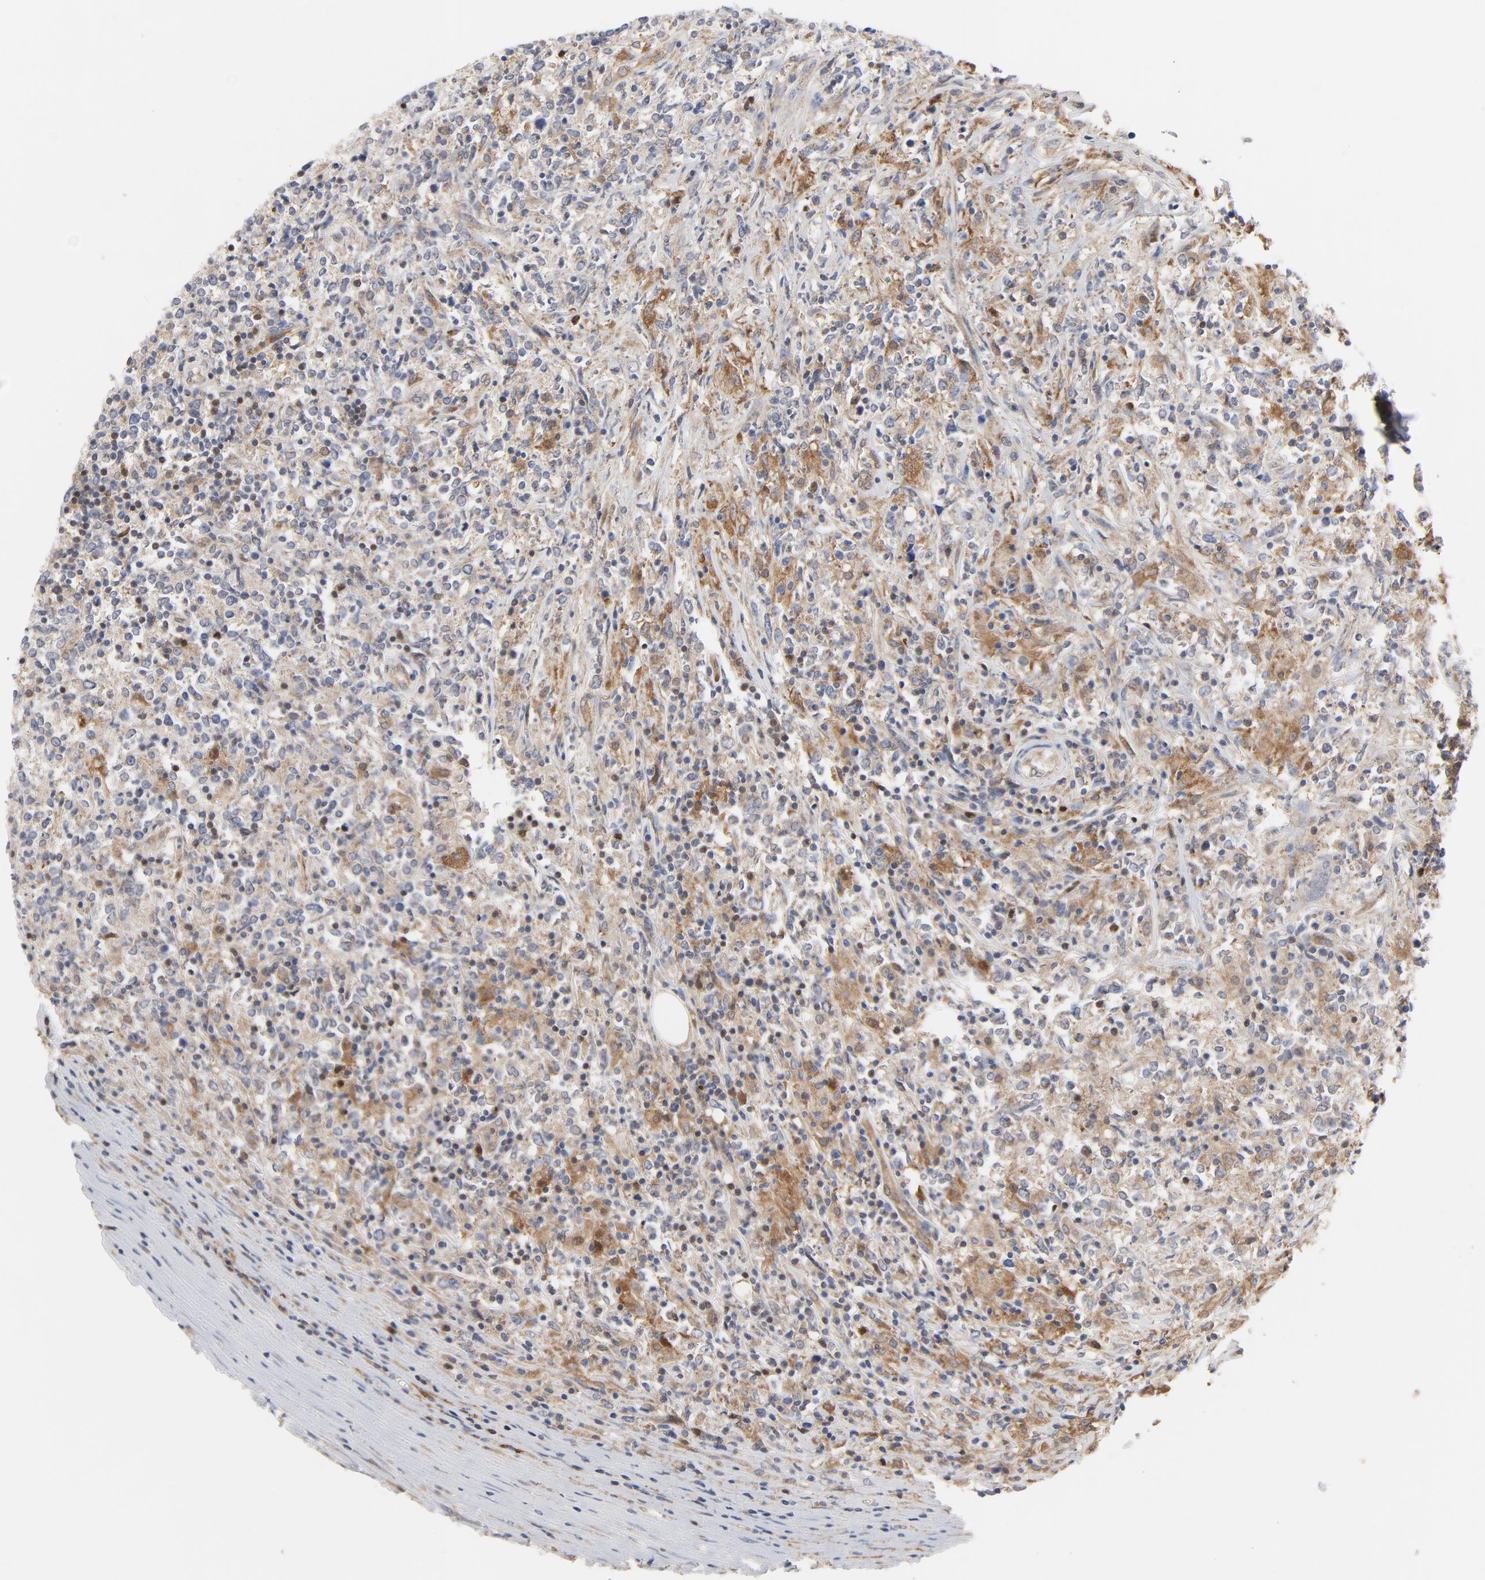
{"staining": {"intensity": "moderate", "quantity": ">75%", "location": "cytoplasmic/membranous"}, "tissue": "lymphoma", "cell_type": "Tumor cells", "image_type": "cancer", "snomed": [{"axis": "morphology", "description": "Malignant lymphoma, non-Hodgkin's type, High grade"}, {"axis": "topography", "description": "Lymph node"}], "caption": "Immunohistochemistry (DAB (3,3'-diaminobenzidine)) staining of human malignant lymphoma, non-Hodgkin's type (high-grade) demonstrates moderate cytoplasmic/membranous protein positivity in approximately >75% of tumor cells.", "gene": "RAPGEF4", "patient": {"sex": "female", "age": 84}}